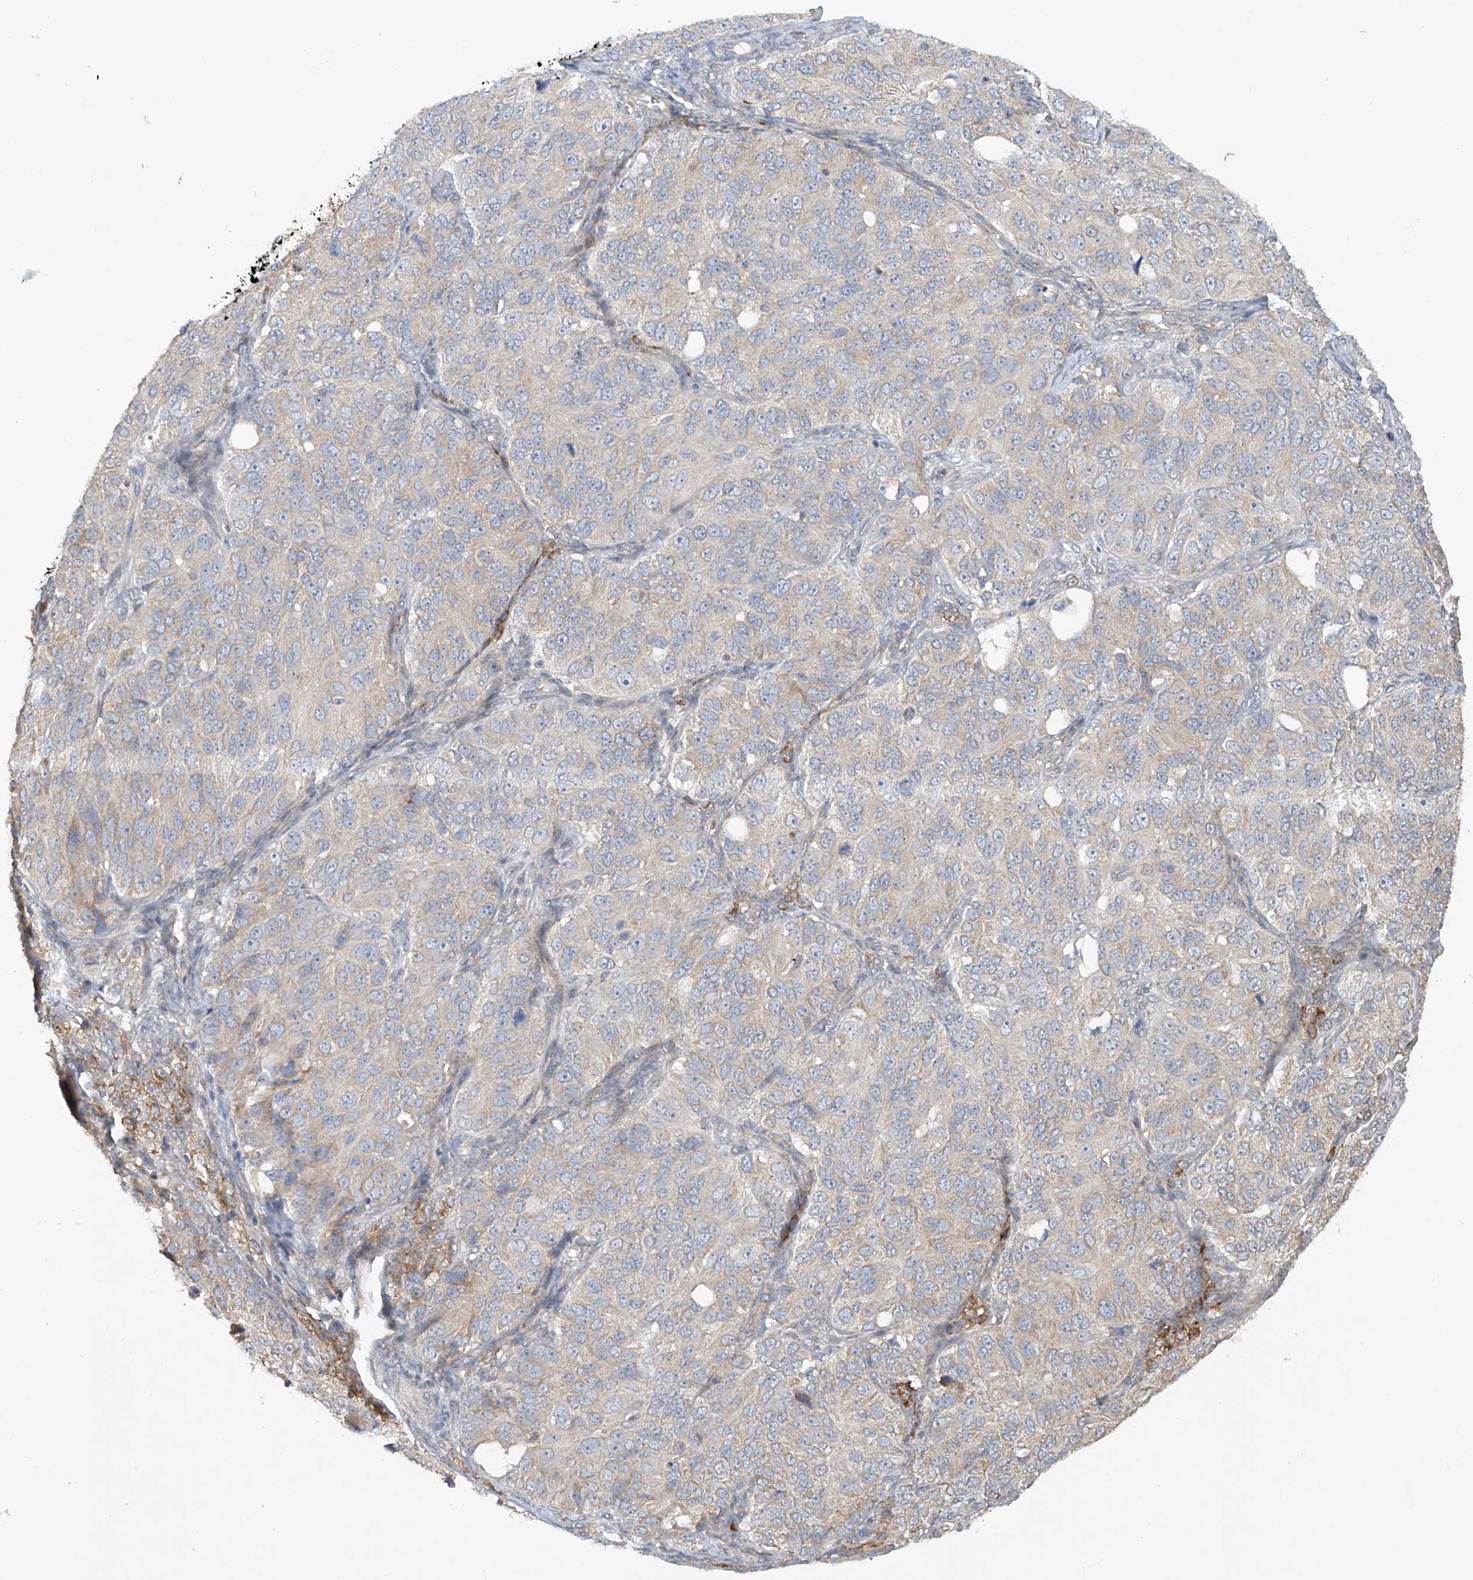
{"staining": {"intensity": "weak", "quantity": "<25%", "location": "cytoplasmic/membranous"}, "tissue": "ovarian cancer", "cell_type": "Tumor cells", "image_type": "cancer", "snomed": [{"axis": "morphology", "description": "Carcinoma, endometroid"}, {"axis": "topography", "description": "Ovary"}], "caption": "High magnification brightfield microscopy of ovarian endometroid carcinoma stained with DAB (brown) and counterstained with hematoxylin (blue): tumor cells show no significant staining. (Stains: DAB (3,3'-diaminobenzidine) immunohistochemistry with hematoxylin counter stain, Microscopy: brightfield microscopy at high magnification).", "gene": "MTUS2", "patient": {"sex": "female", "age": 51}}